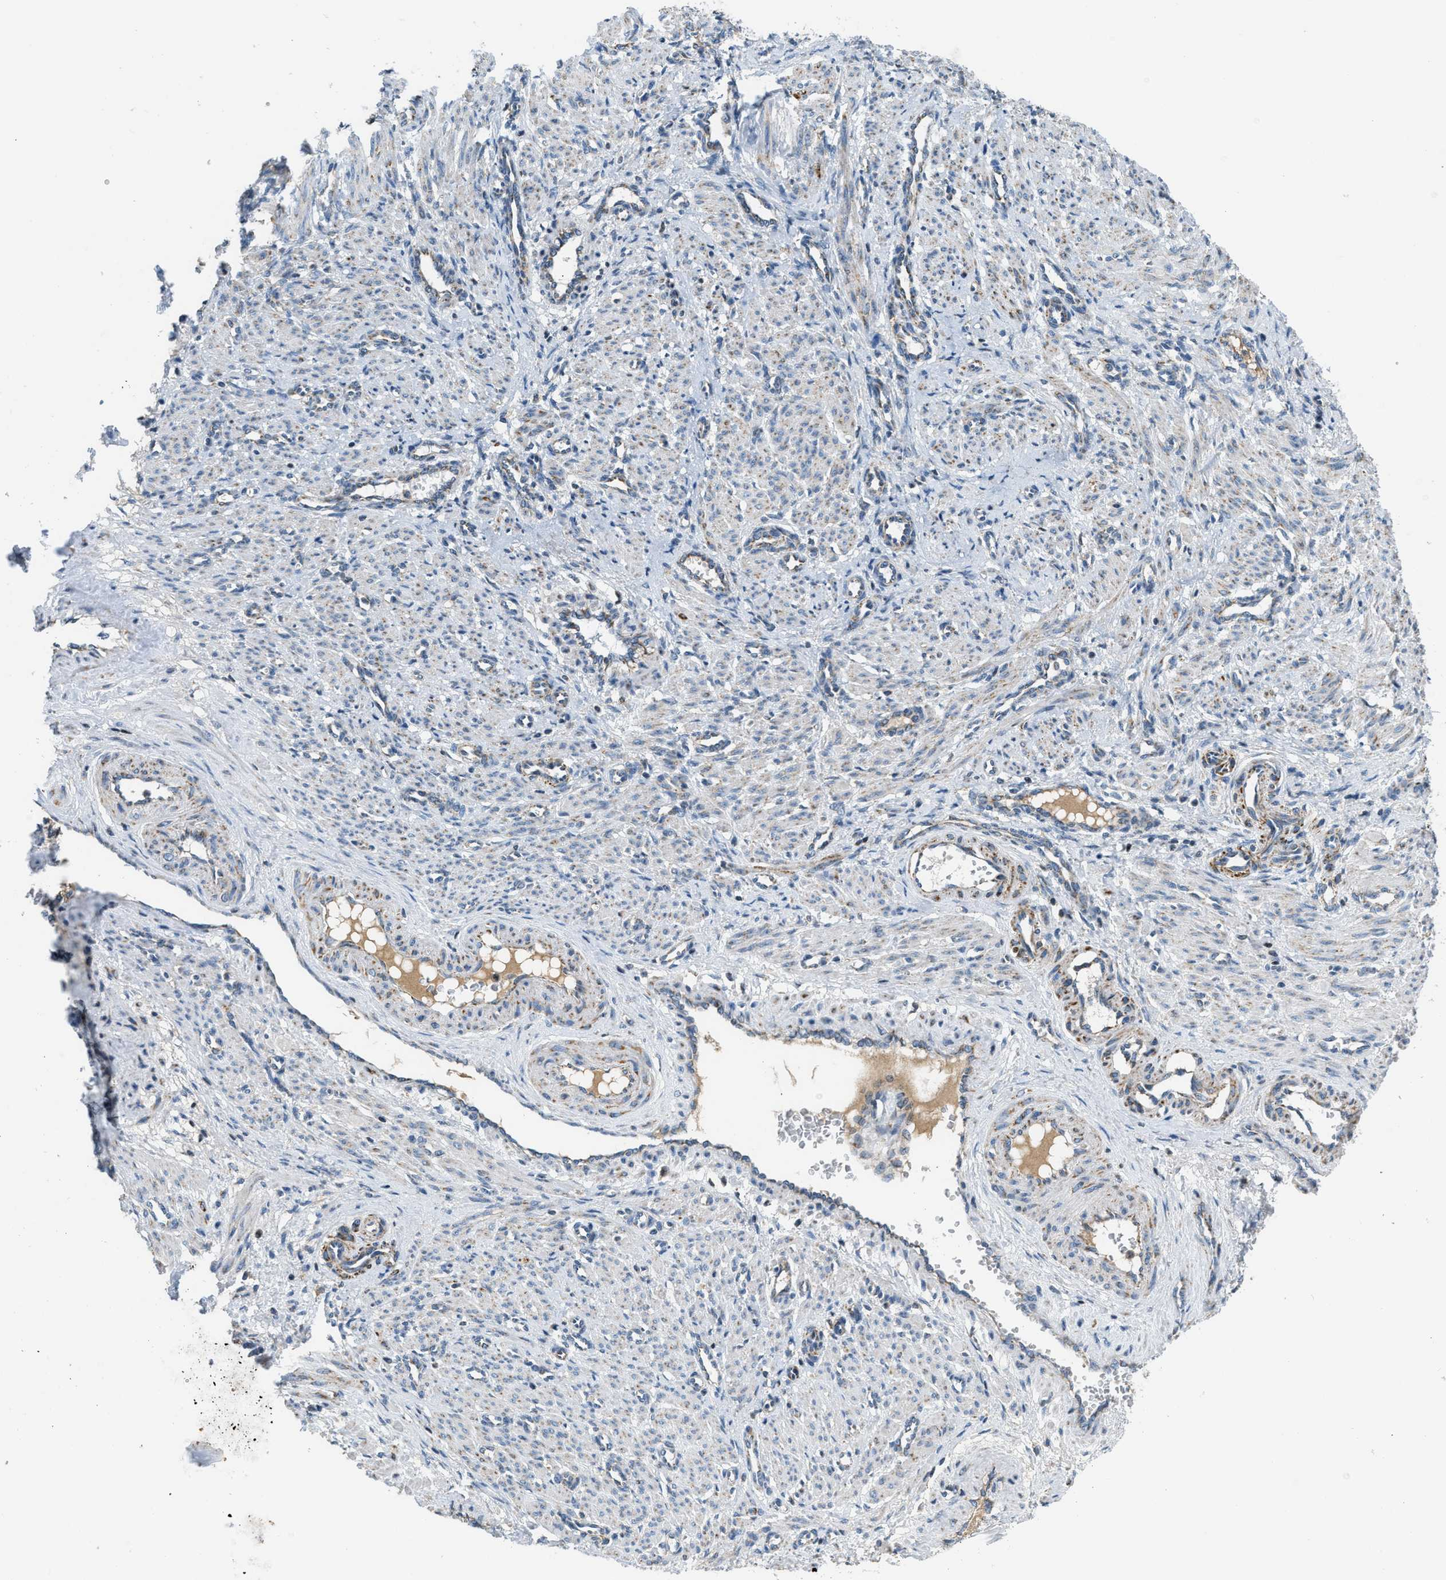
{"staining": {"intensity": "weak", "quantity": "<25%", "location": "cytoplasmic/membranous"}, "tissue": "smooth muscle", "cell_type": "Smooth muscle cells", "image_type": "normal", "snomed": [{"axis": "morphology", "description": "Normal tissue, NOS"}, {"axis": "topography", "description": "Endometrium"}], "caption": "Smooth muscle cells are negative for protein expression in normal human smooth muscle. (Stains: DAB immunohistochemistry (IHC) with hematoxylin counter stain, Microscopy: brightfield microscopy at high magnification).", "gene": "ACADVL", "patient": {"sex": "female", "age": 33}}